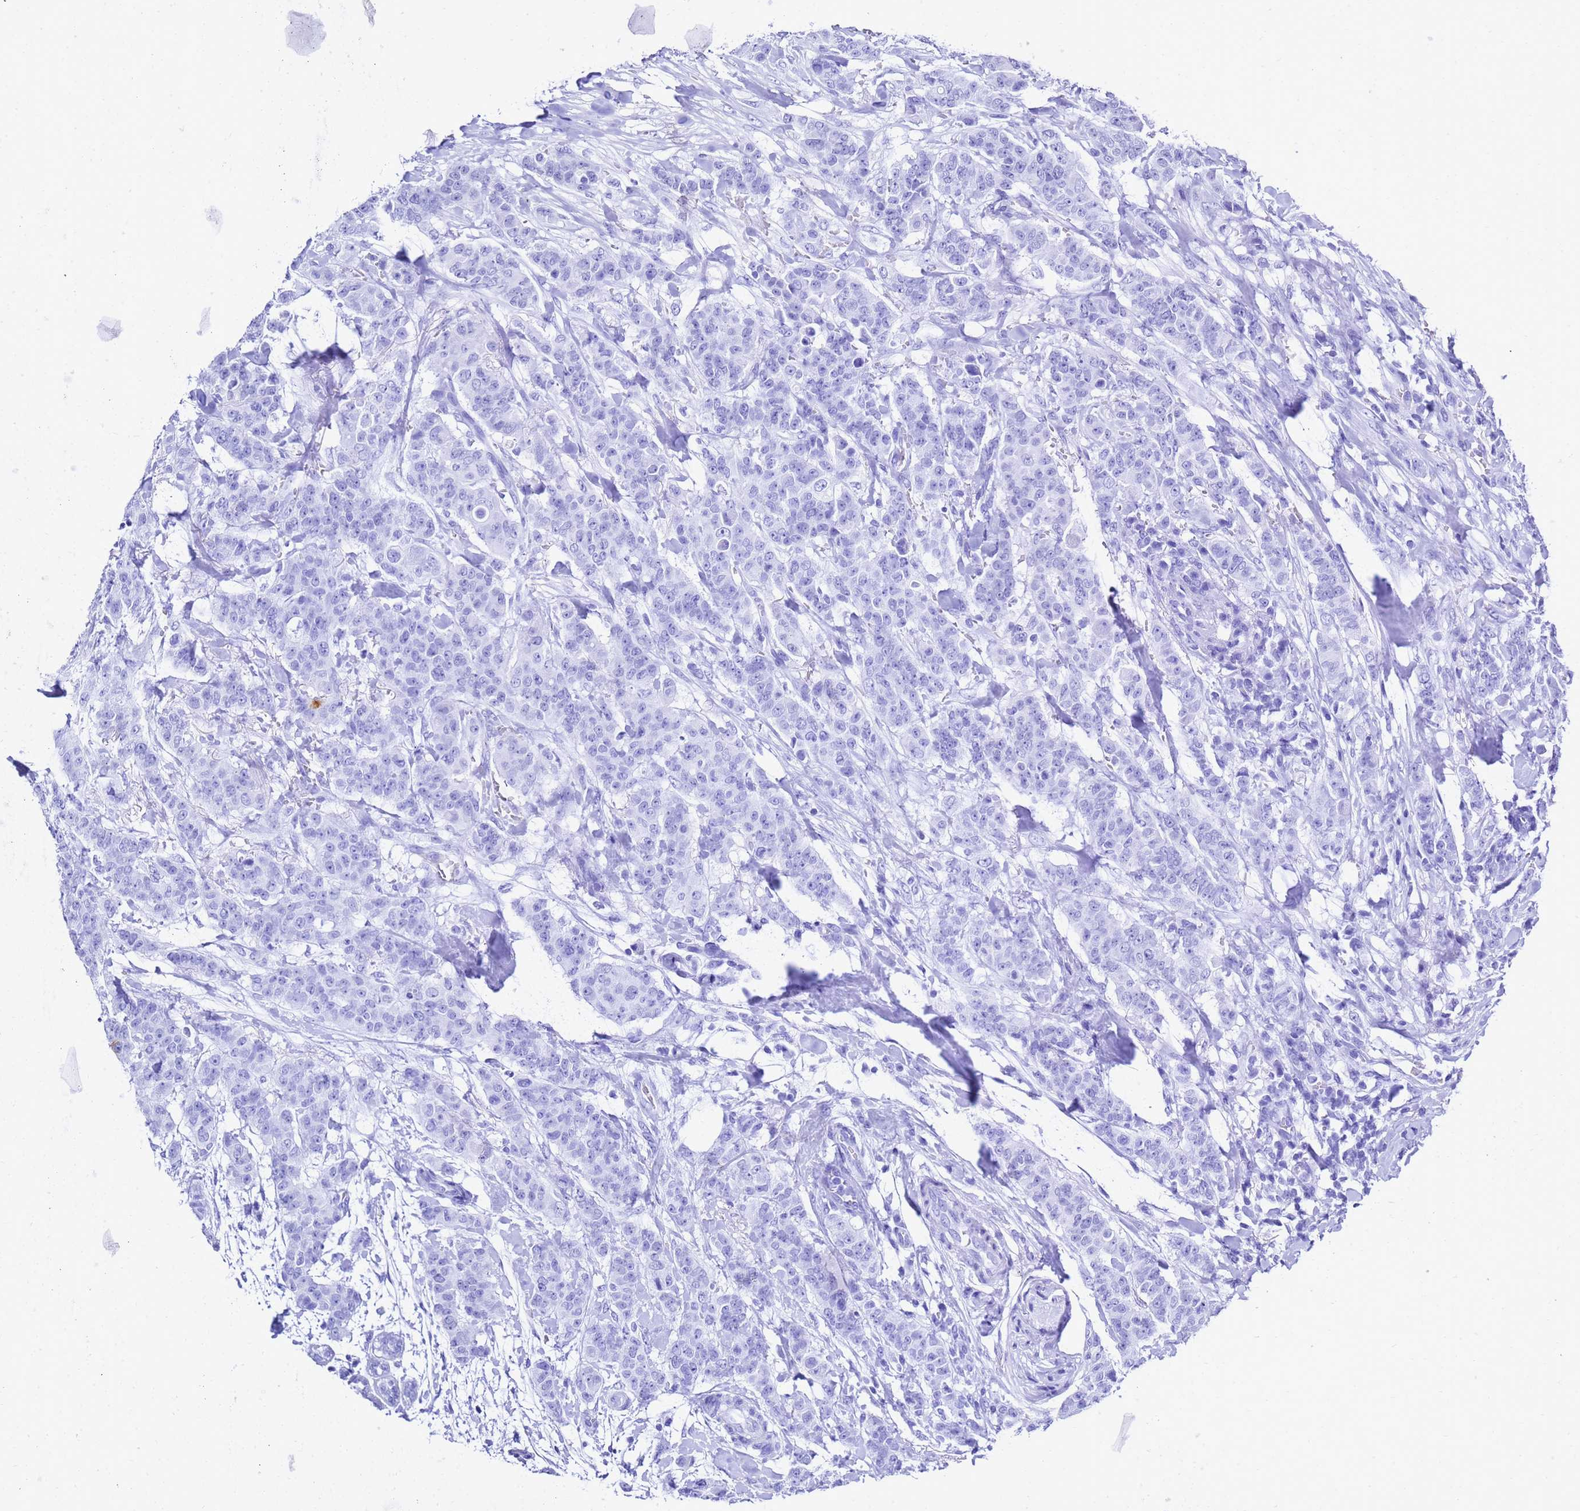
{"staining": {"intensity": "negative", "quantity": "none", "location": "none"}, "tissue": "breast cancer", "cell_type": "Tumor cells", "image_type": "cancer", "snomed": [{"axis": "morphology", "description": "Duct carcinoma"}, {"axis": "topography", "description": "Breast"}], "caption": "Photomicrograph shows no significant protein expression in tumor cells of breast cancer. The staining is performed using DAB brown chromogen with nuclei counter-stained in using hematoxylin.", "gene": "LIPF", "patient": {"sex": "female", "age": 40}}